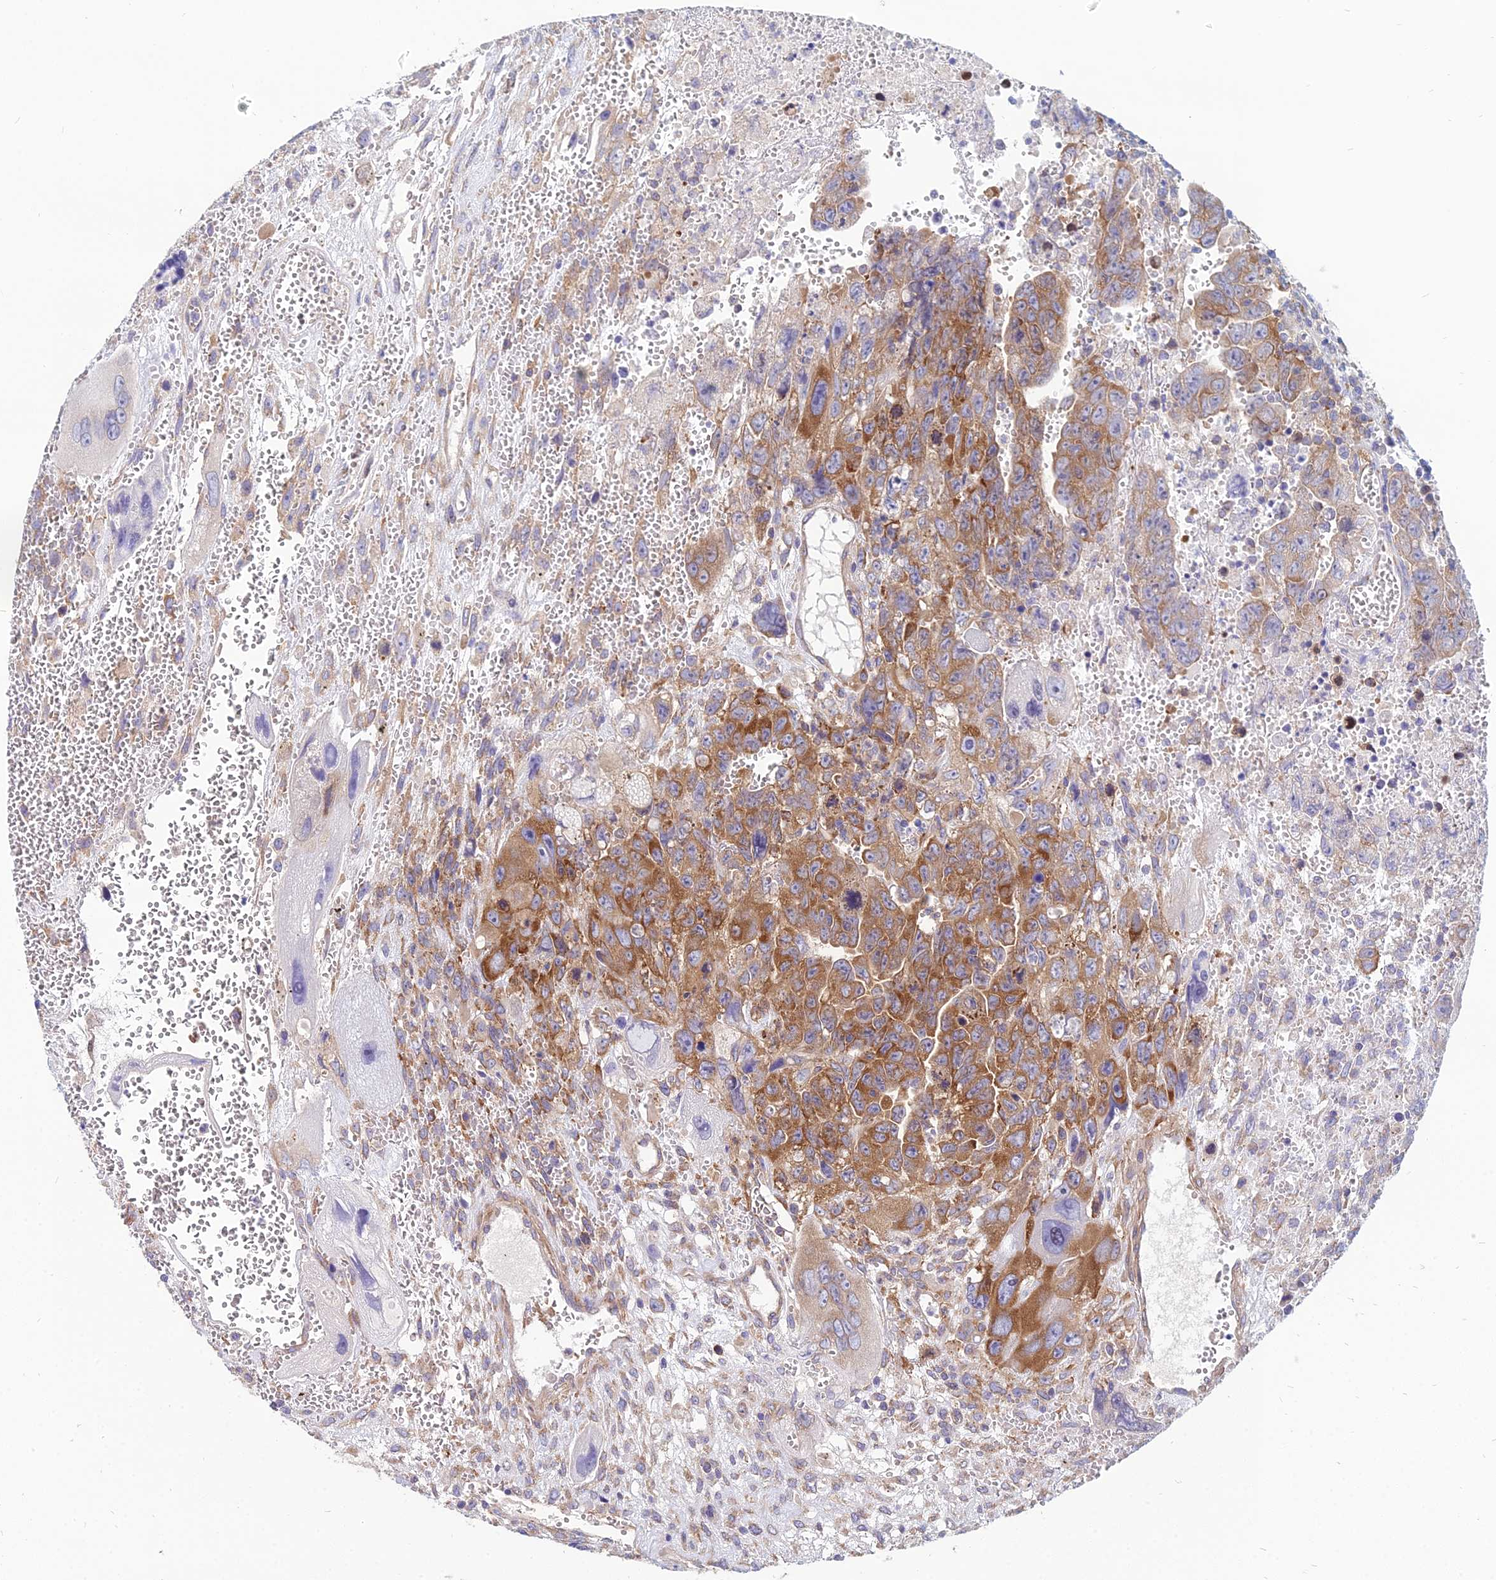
{"staining": {"intensity": "strong", "quantity": ">75%", "location": "cytoplasmic/membranous"}, "tissue": "testis cancer", "cell_type": "Tumor cells", "image_type": "cancer", "snomed": [{"axis": "morphology", "description": "Carcinoma, Embryonal, NOS"}, {"axis": "topography", "description": "Testis"}], "caption": "The image reveals a brown stain indicating the presence of a protein in the cytoplasmic/membranous of tumor cells in testis cancer (embryonal carcinoma).", "gene": "TXLNA", "patient": {"sex": "male", "age": 28}}